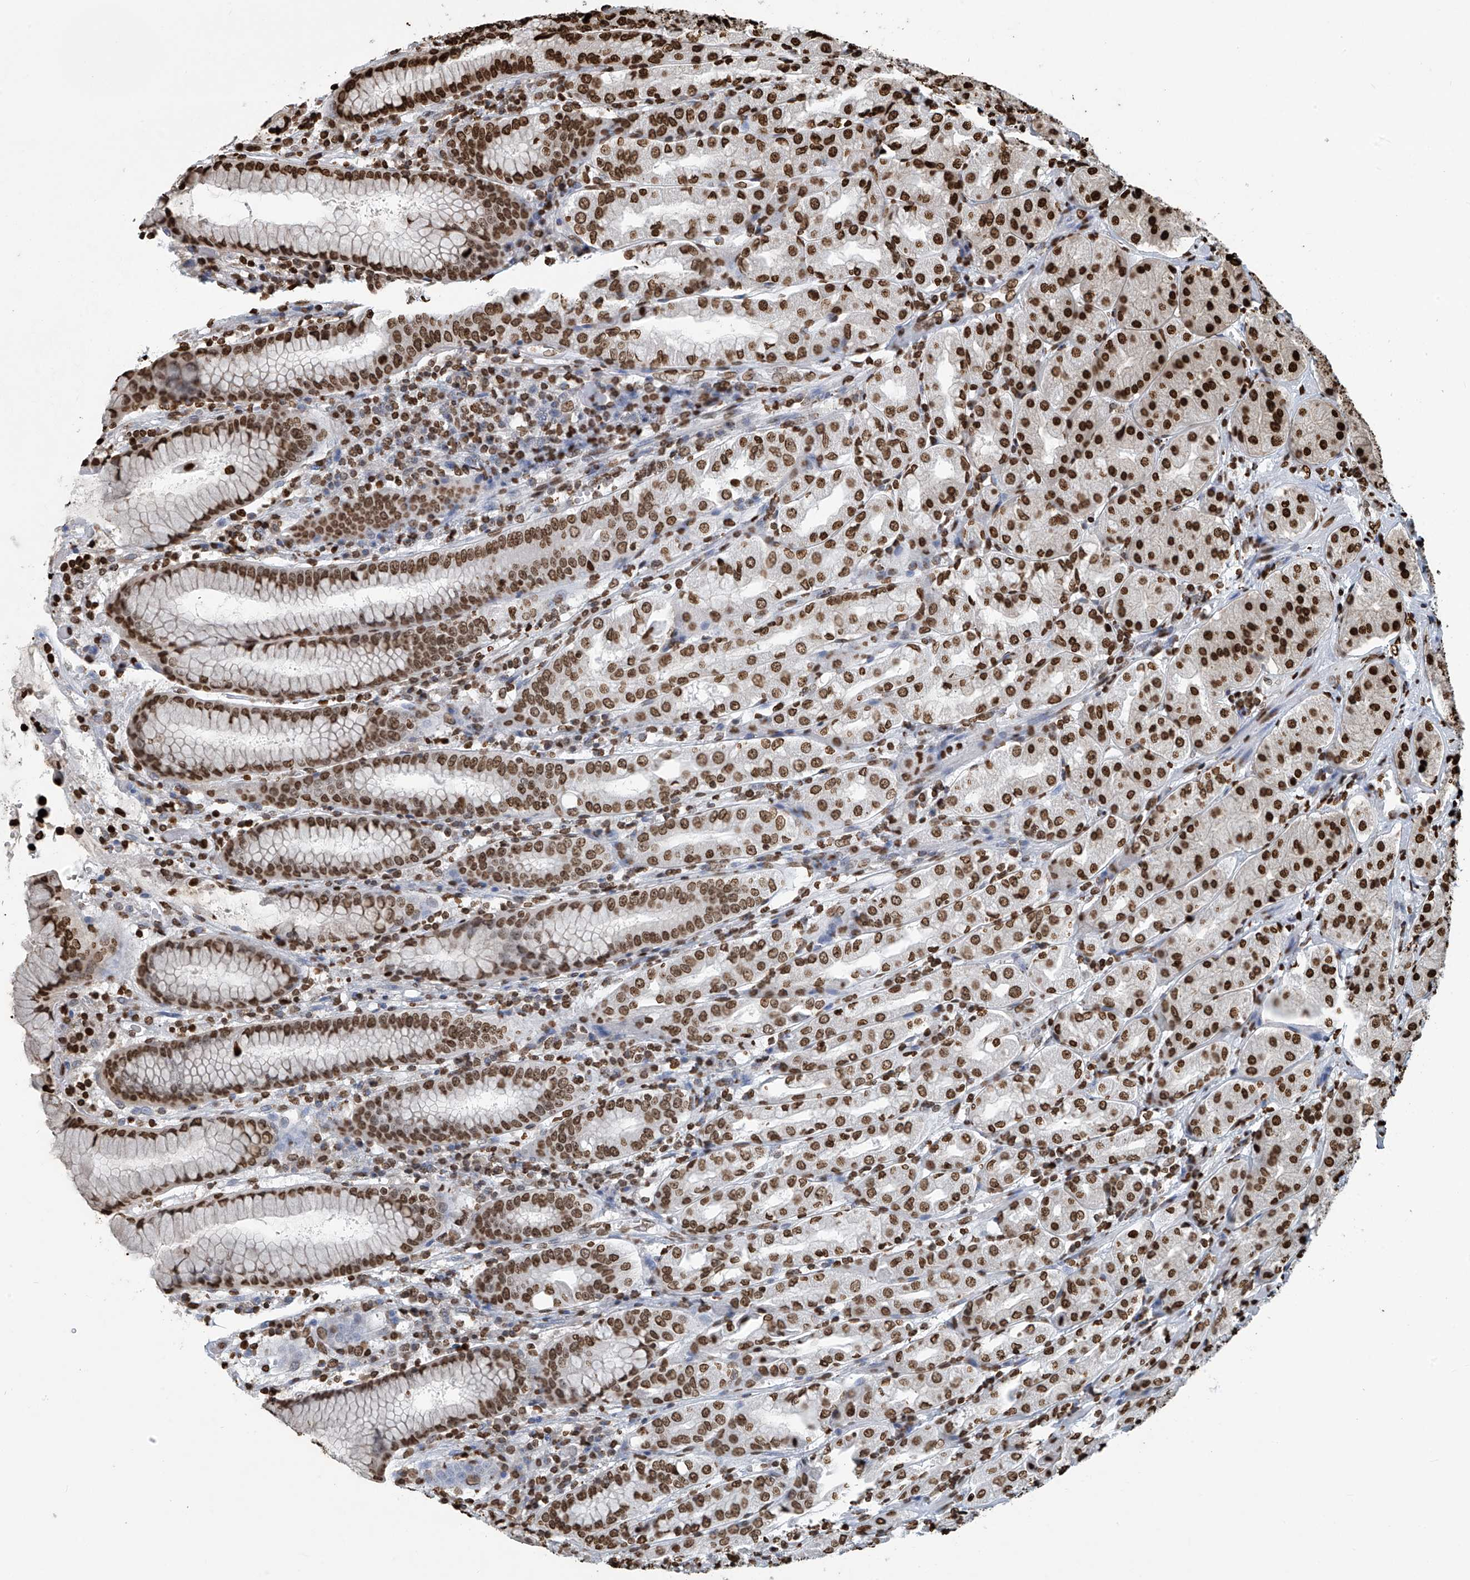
{"staining": {"intensity": "strong", "quantity": ">75%", "location": "nuclear"}, "tissue": "stomach", "cell_type": "Glandular cells", "image_type": "normal", "snomed": [{"axis": "morphology", "description": "Normal tissue, NOS"}, {"axis": "topography", "description": "Stomach"}, {"axis": "topography", "description": "Stomach, lower"}], "caption": "There is high levels of strong nuclear positivity in glandular cells of normal stomach, as demonstrated by immunohistochemical staining (brown color).", "gene": "DPPA2", "patient": {"sex": "female", "age": 56}}